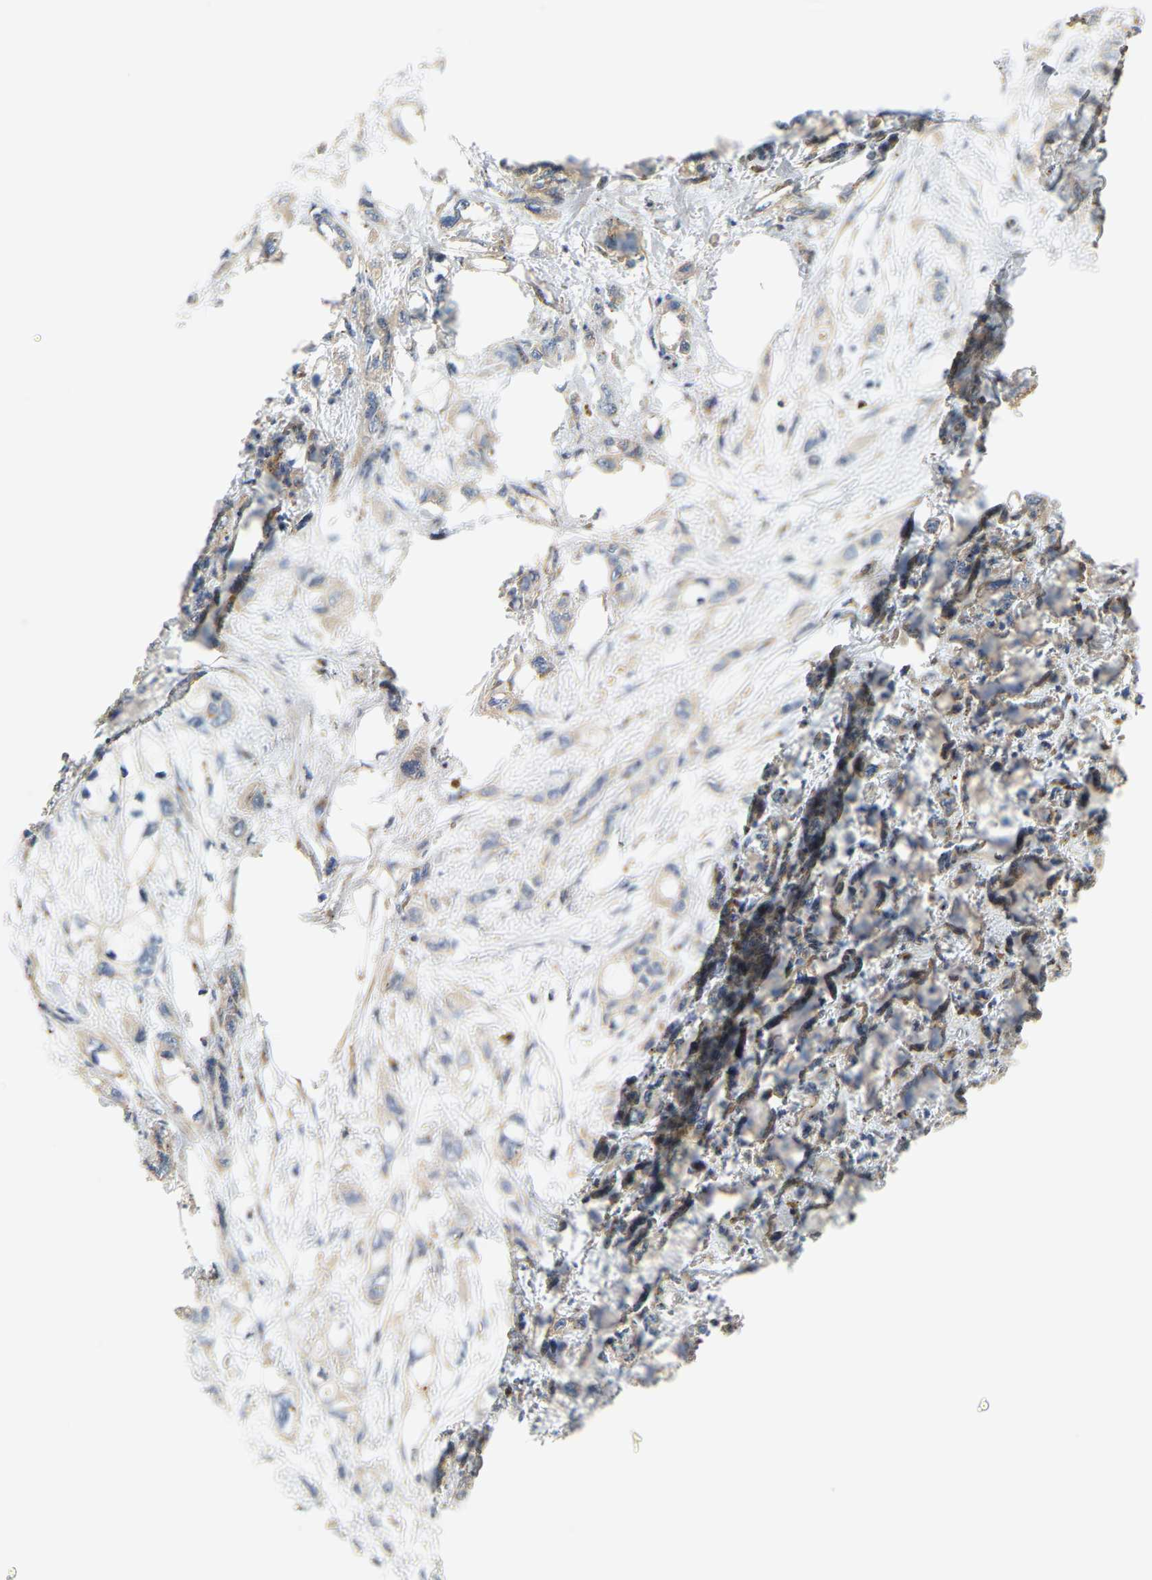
{"staining": {"intensity": "weak", "quantity": "25%-75%", "location": "cytoplasmic/membranous"}, "tissue": "pancreatic cancer", "cell_type": "Tumor cells", "image_type": "cancer", "snomed": [{"axis": "morphology", "description": "Adenocarcinoma, NOS"}, {"axis": "topography", "description": "Pancreas"}], "caption": "A histopathology image of pancreatic adenocarcinoma stained for a protein shows weak cytoplasmic/membranous brown staining in tumor cells.", "gene": "PCNT", "patient": {"sex": "male", "age": 74}}